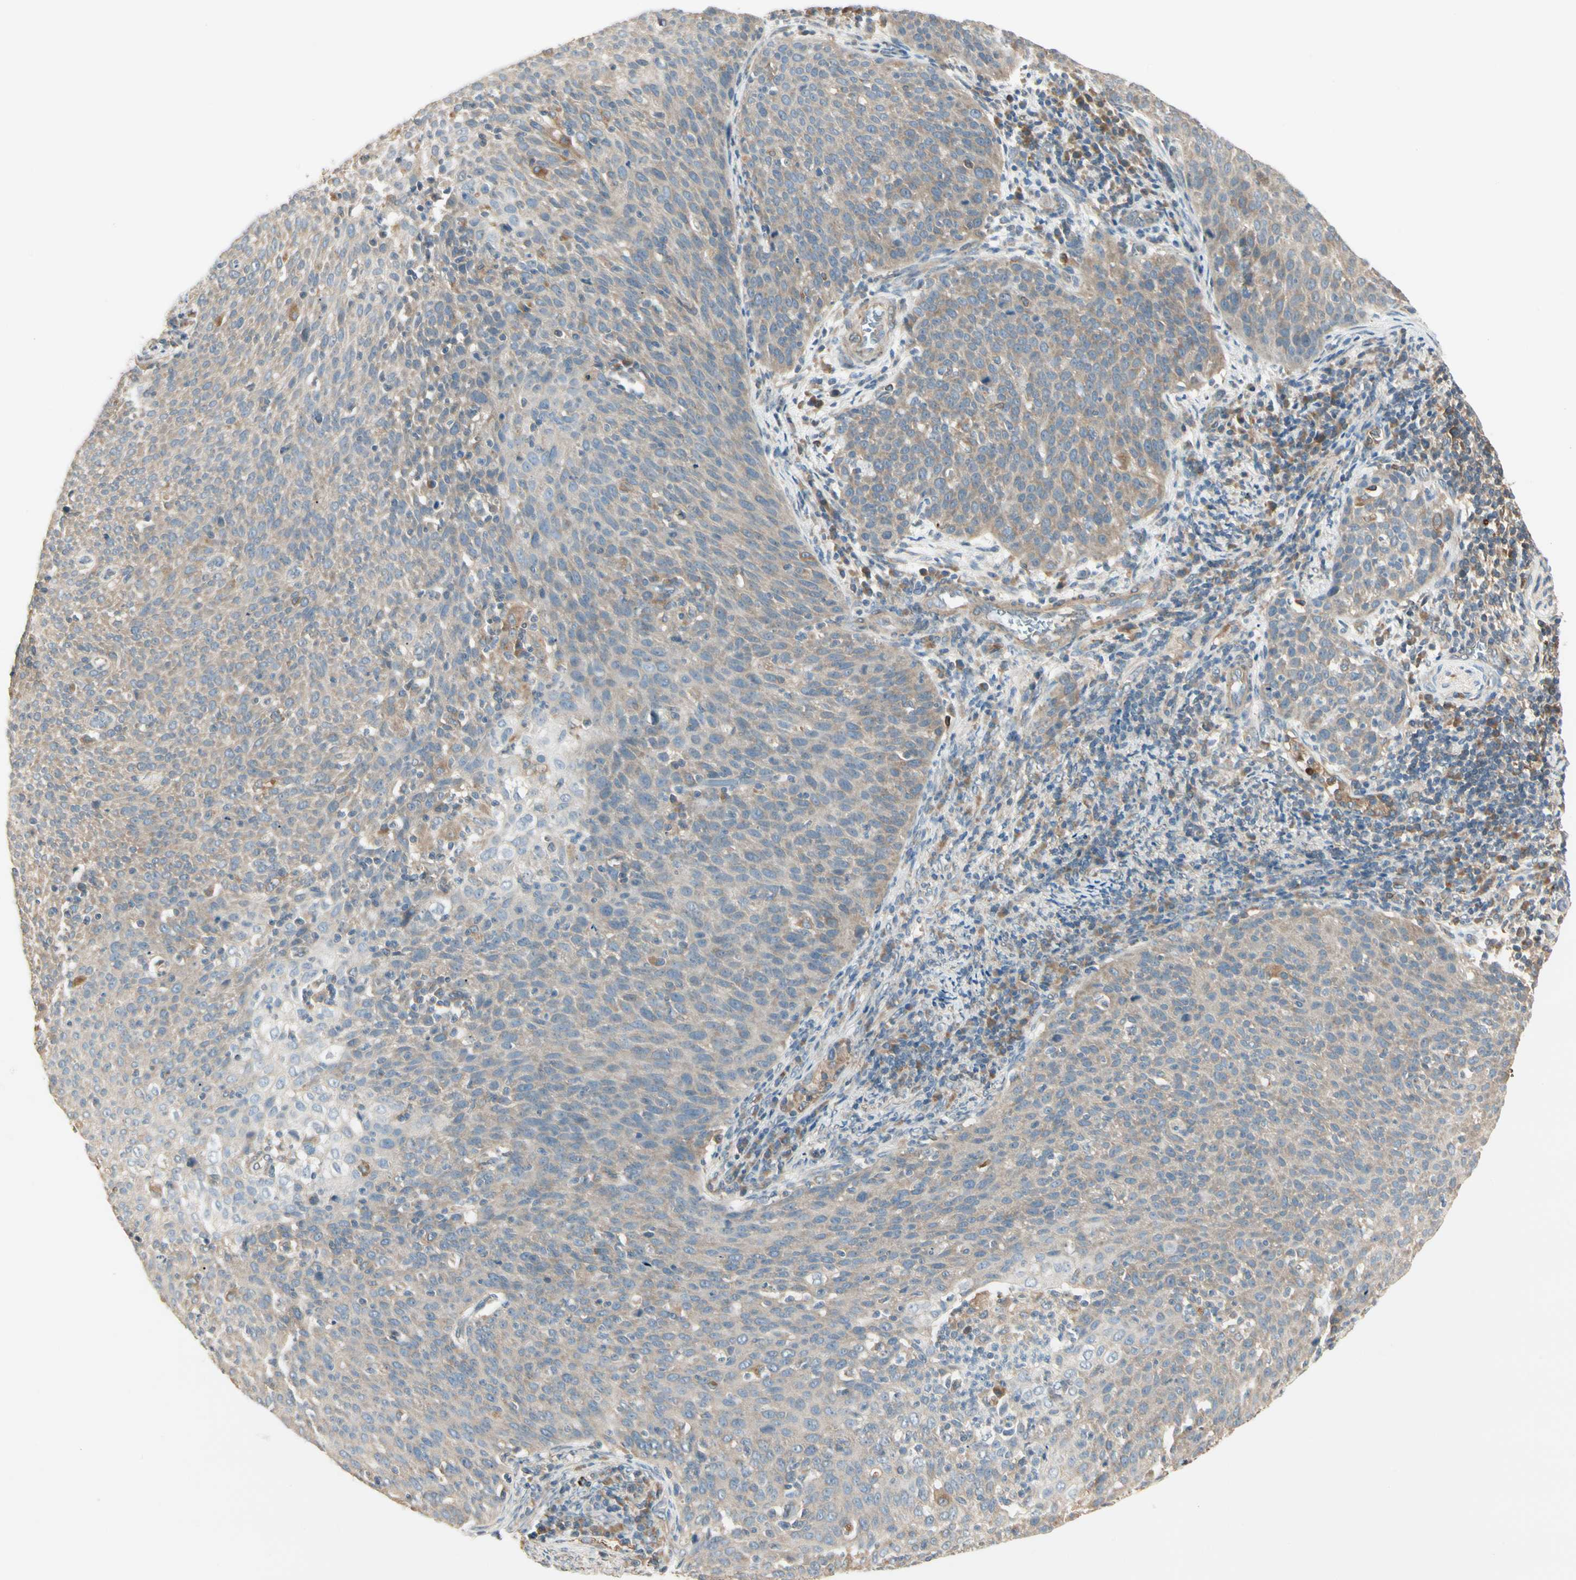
{"staining": {"intensity": "weak", "quantity": ">75%", "location": "cytoplasmic/membranous"}, "tissue": "cervical cancer", "cell_type": "Tumor cells", "image_type": "cancer", "snomed": [{"axis": "morphology", "description": "Squamous cell carcinoma, NOS"}, {"axis": "topography", "description": "Cervix"}], "caption": "A brown stain labels weak cytoplasmic/membranous positivity of a protein in cervical squamous cell carcinoma tumor cells.", "gene": "IRAG1", "patient": {"sex": "female", "age": 38}}